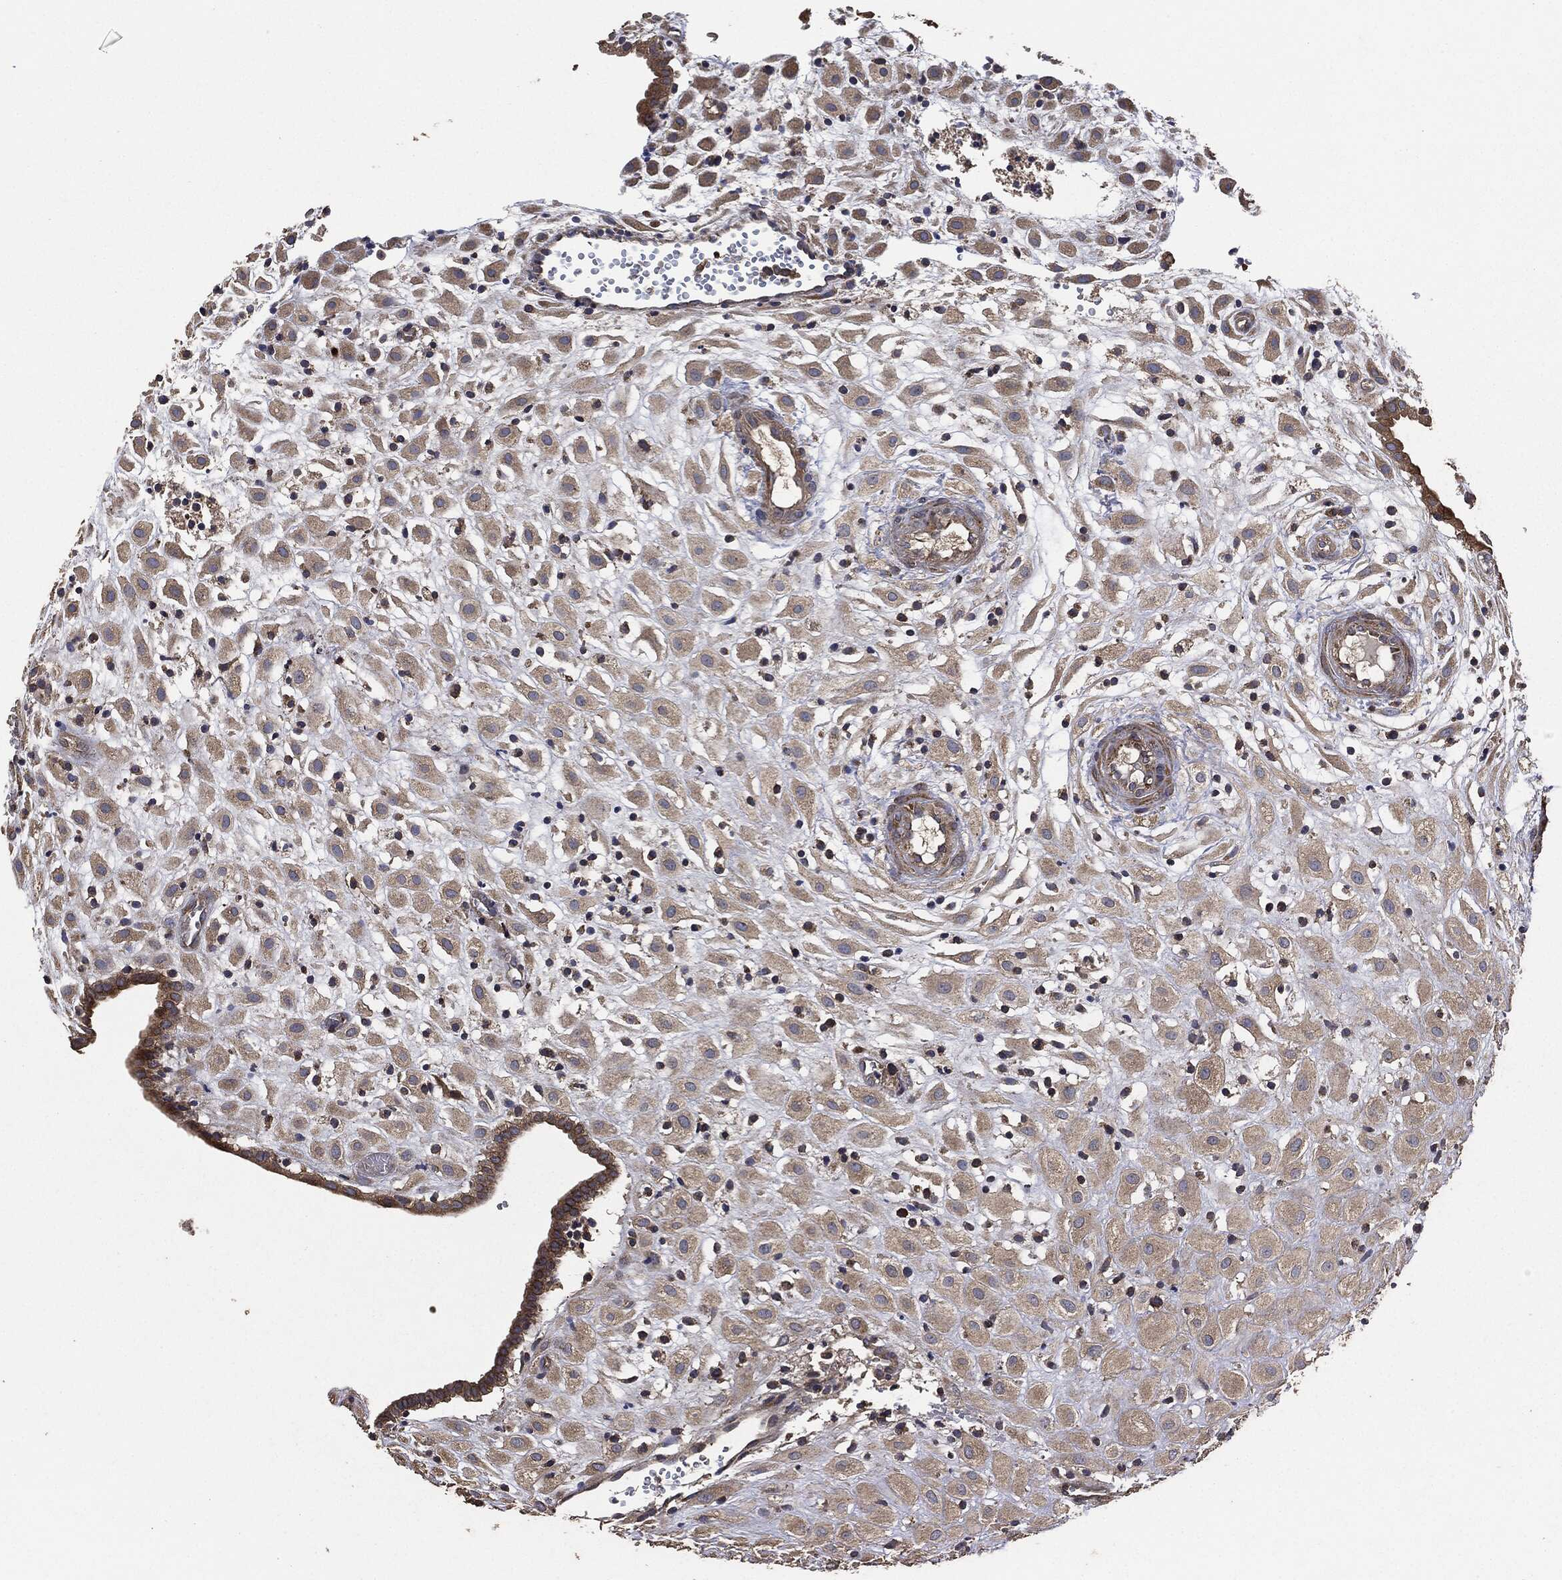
{"staining": {"intensity": "moderate", "quantity": "25%-75%", "location": "cytoplasmic/membranous"}, "tissue": "placenta", "cell_type": "Decidual cells", "image_type": "normal", "snomed": [{"axis": "morphology", "description": "Normal tissue, NOS"}, {"axis": "topography", "description": "Placenta"}], "caption": "Decidual cells show medium levels of moderate cytoplasmic/membranous staining in approximately 25%-75% of cells in benign placenta.", "gene": "STK3", "patient": {"sex": "female", "age": 24}}